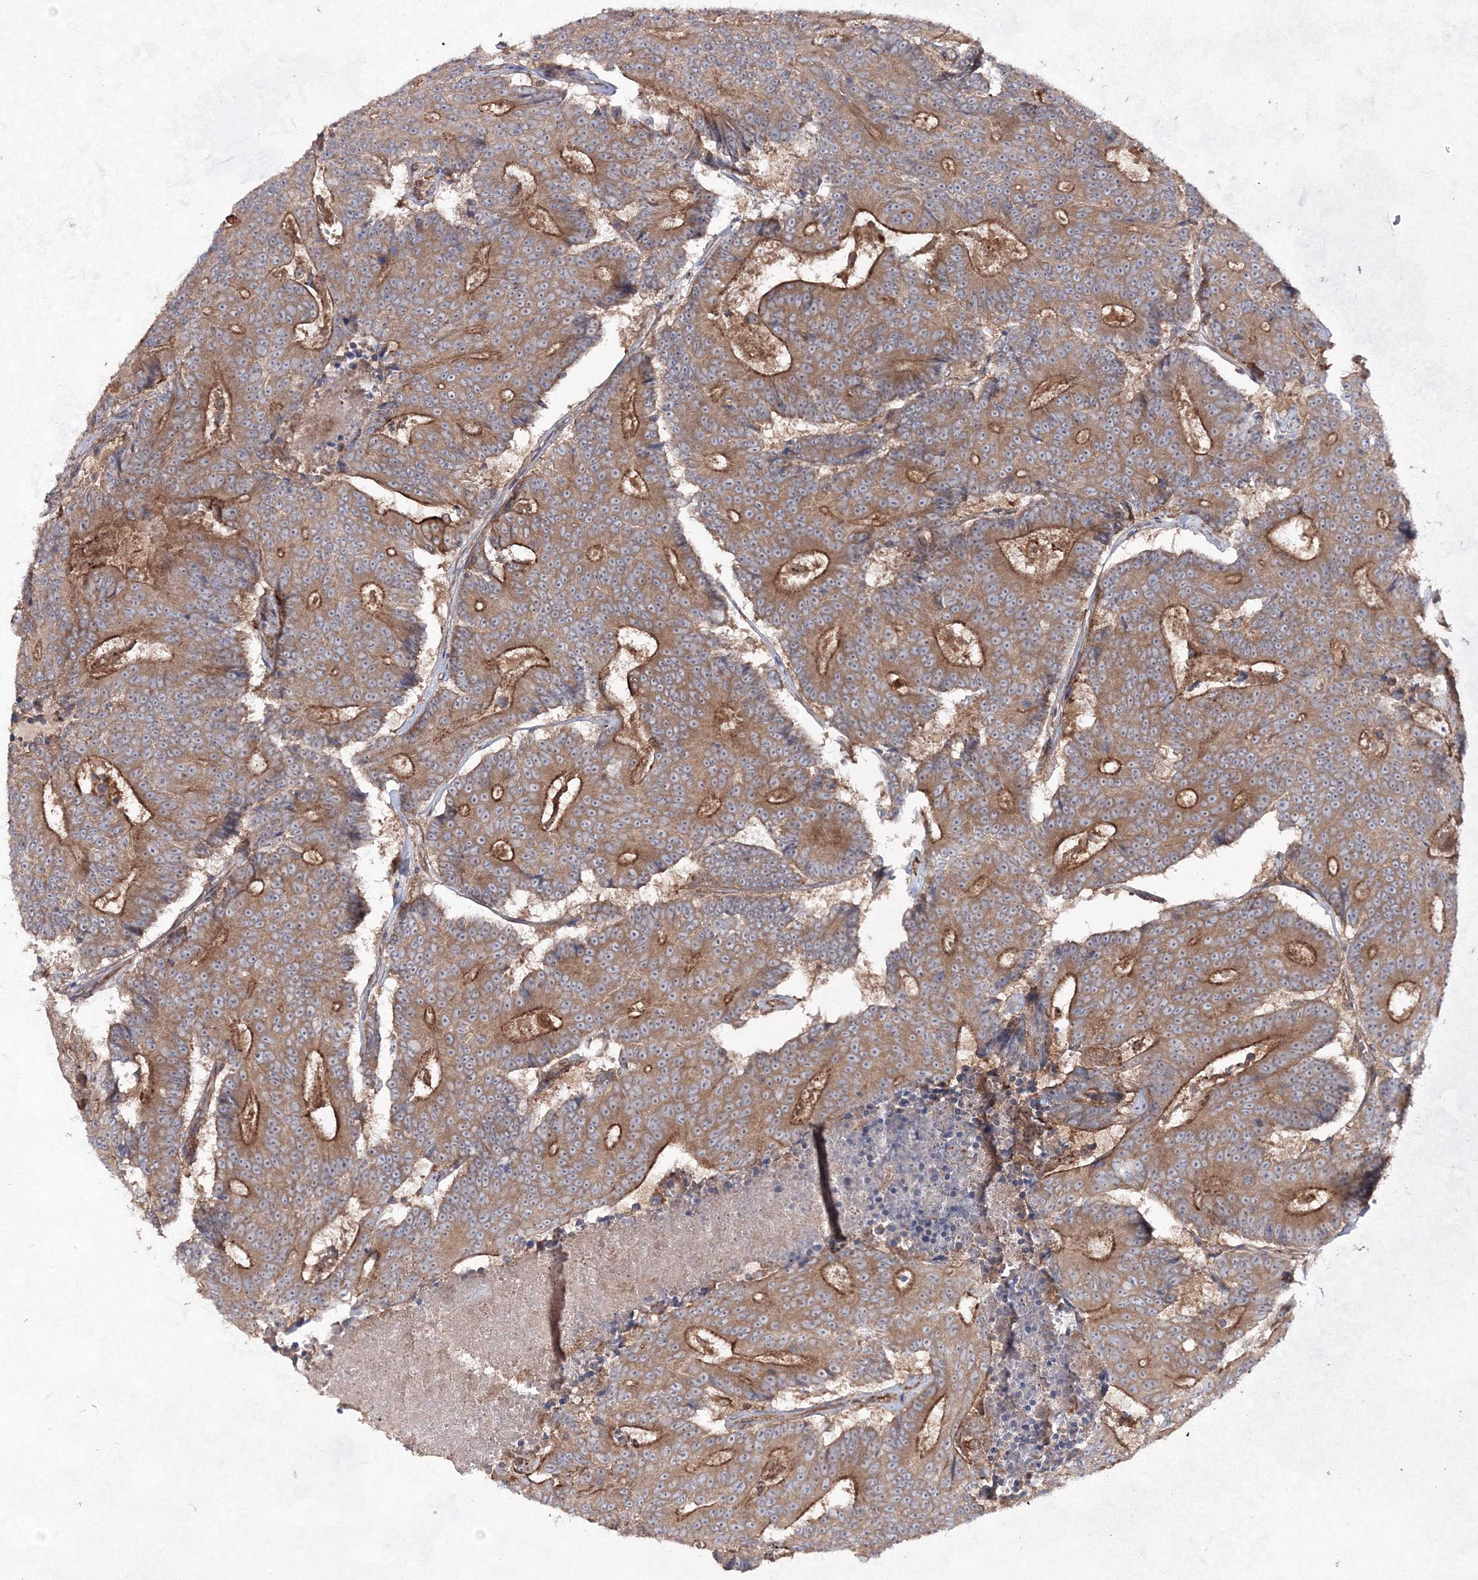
{"staining": {"intensity": "moderate", "quantity": ">75%", "location": "cytoplasmic/membranous"}, "tissue": "colorectal cancer", "cell_type": "Tumor cells", "image_type": "cancer", "snomed": [{"axis": "morphology", "description": "Adenocarcinoma, NOS"}, {"axis": "topography", "description": "Colon"}], "caption": "DAB immunohistochemical staining of human colorectal adenocarcinoma reveals moderate cytoplasmic/membranous protein staining in approximately >75% of tumor cells. The protein is shown in brown color, while the nuclei are stained blue.", "gene": "EXOC6", "patient": {"sex": "male", "age": 83}}